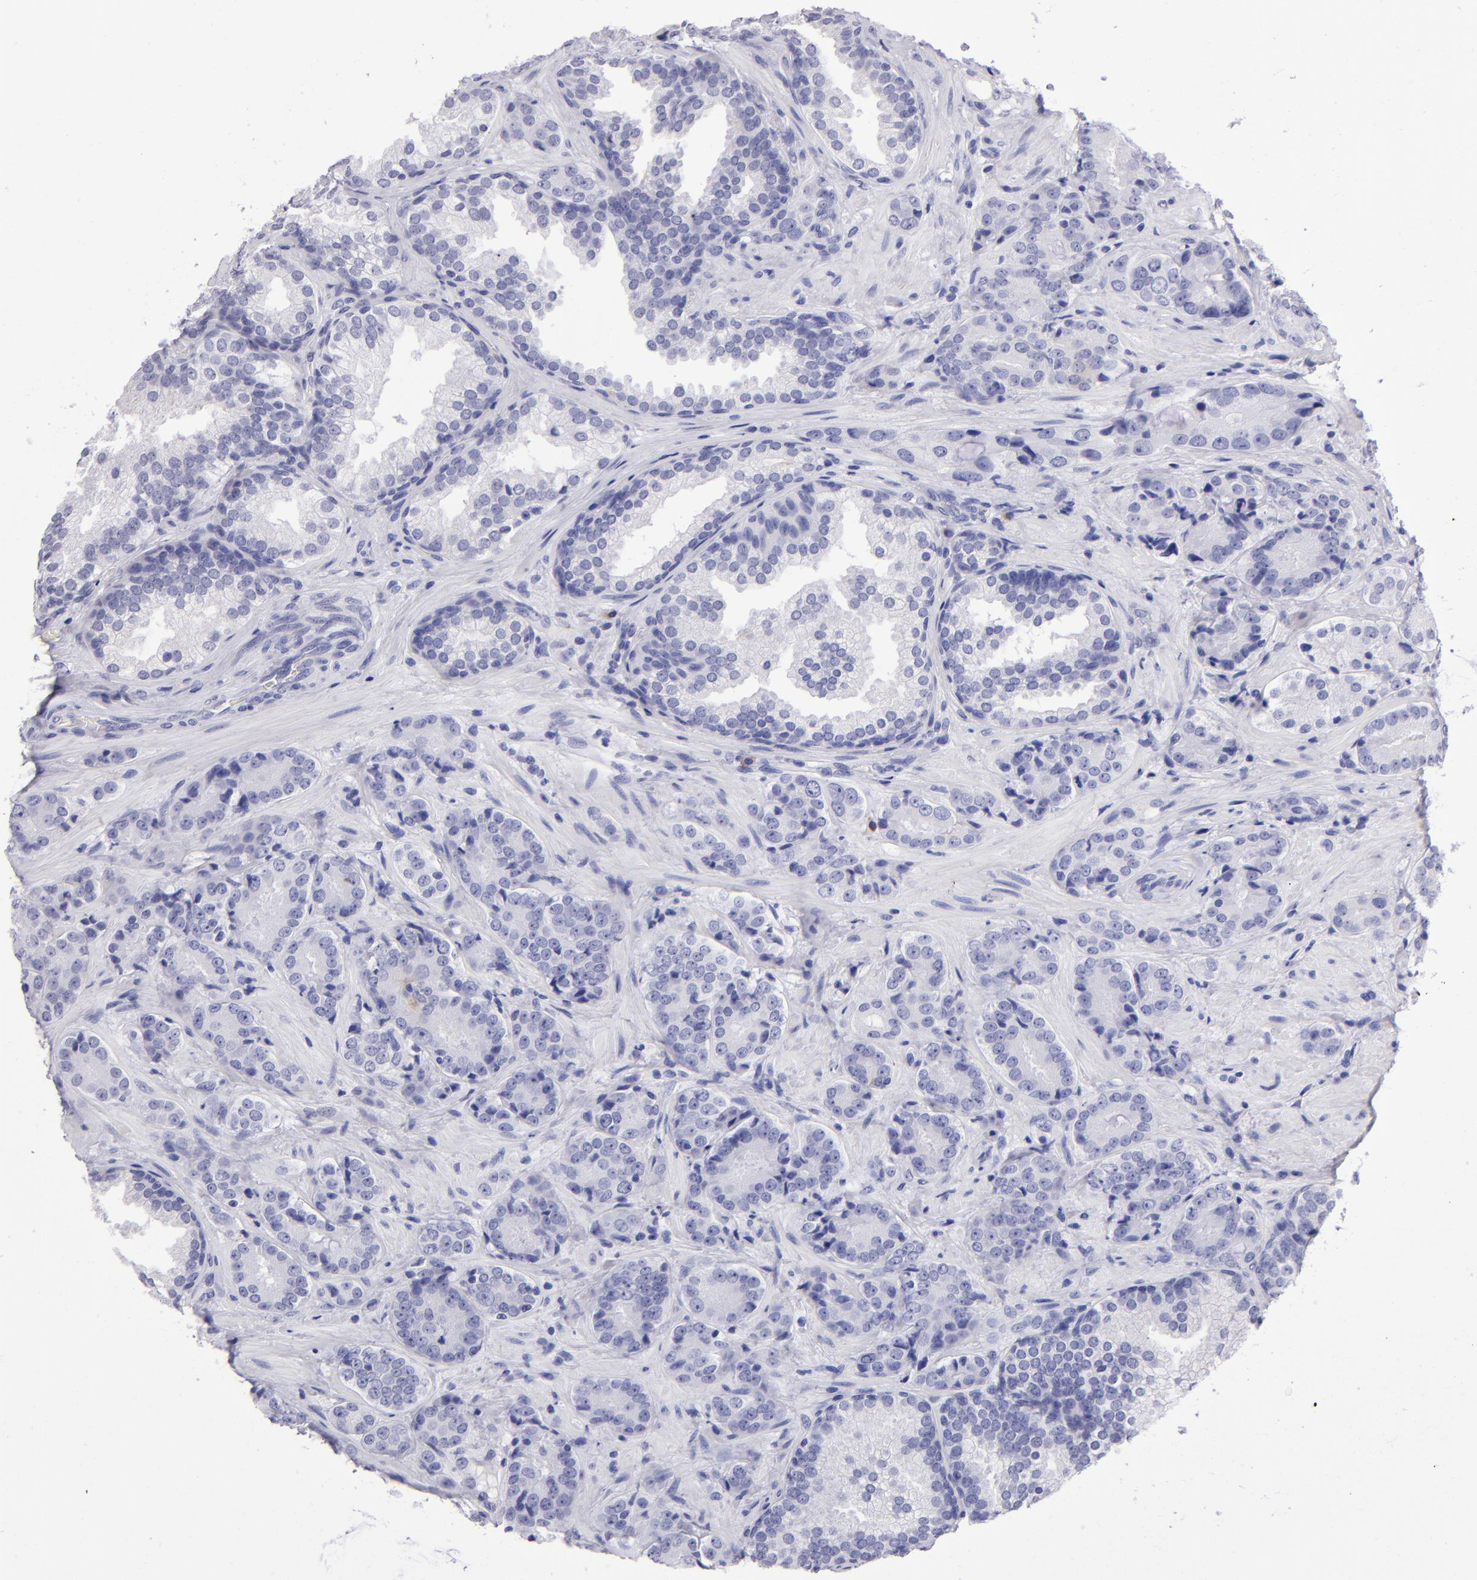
{"staining": {"intensity": "negative", "quantity": "none", "location": "none"}, "tissue": "prostate cancer", "cell_type": "Tumor cells", "image_type": "cancer", "snomed": [{"axis": "morphology", "description": "Adenocarcinoma, High grade"}, {"axis": "topography", "description": "Prostate"}], "caption": "Micrograph shows no protein positivity in tumor cells of high-grade adenocarcinoma (prostate) tissue. Brightfield microscopy of immunohistochemistry stained with DAB (brown) and hematoxylin (blue), captured at high magnification.", "gene": "TYRP1", "patient": {"sex": "male", "age": 70}}